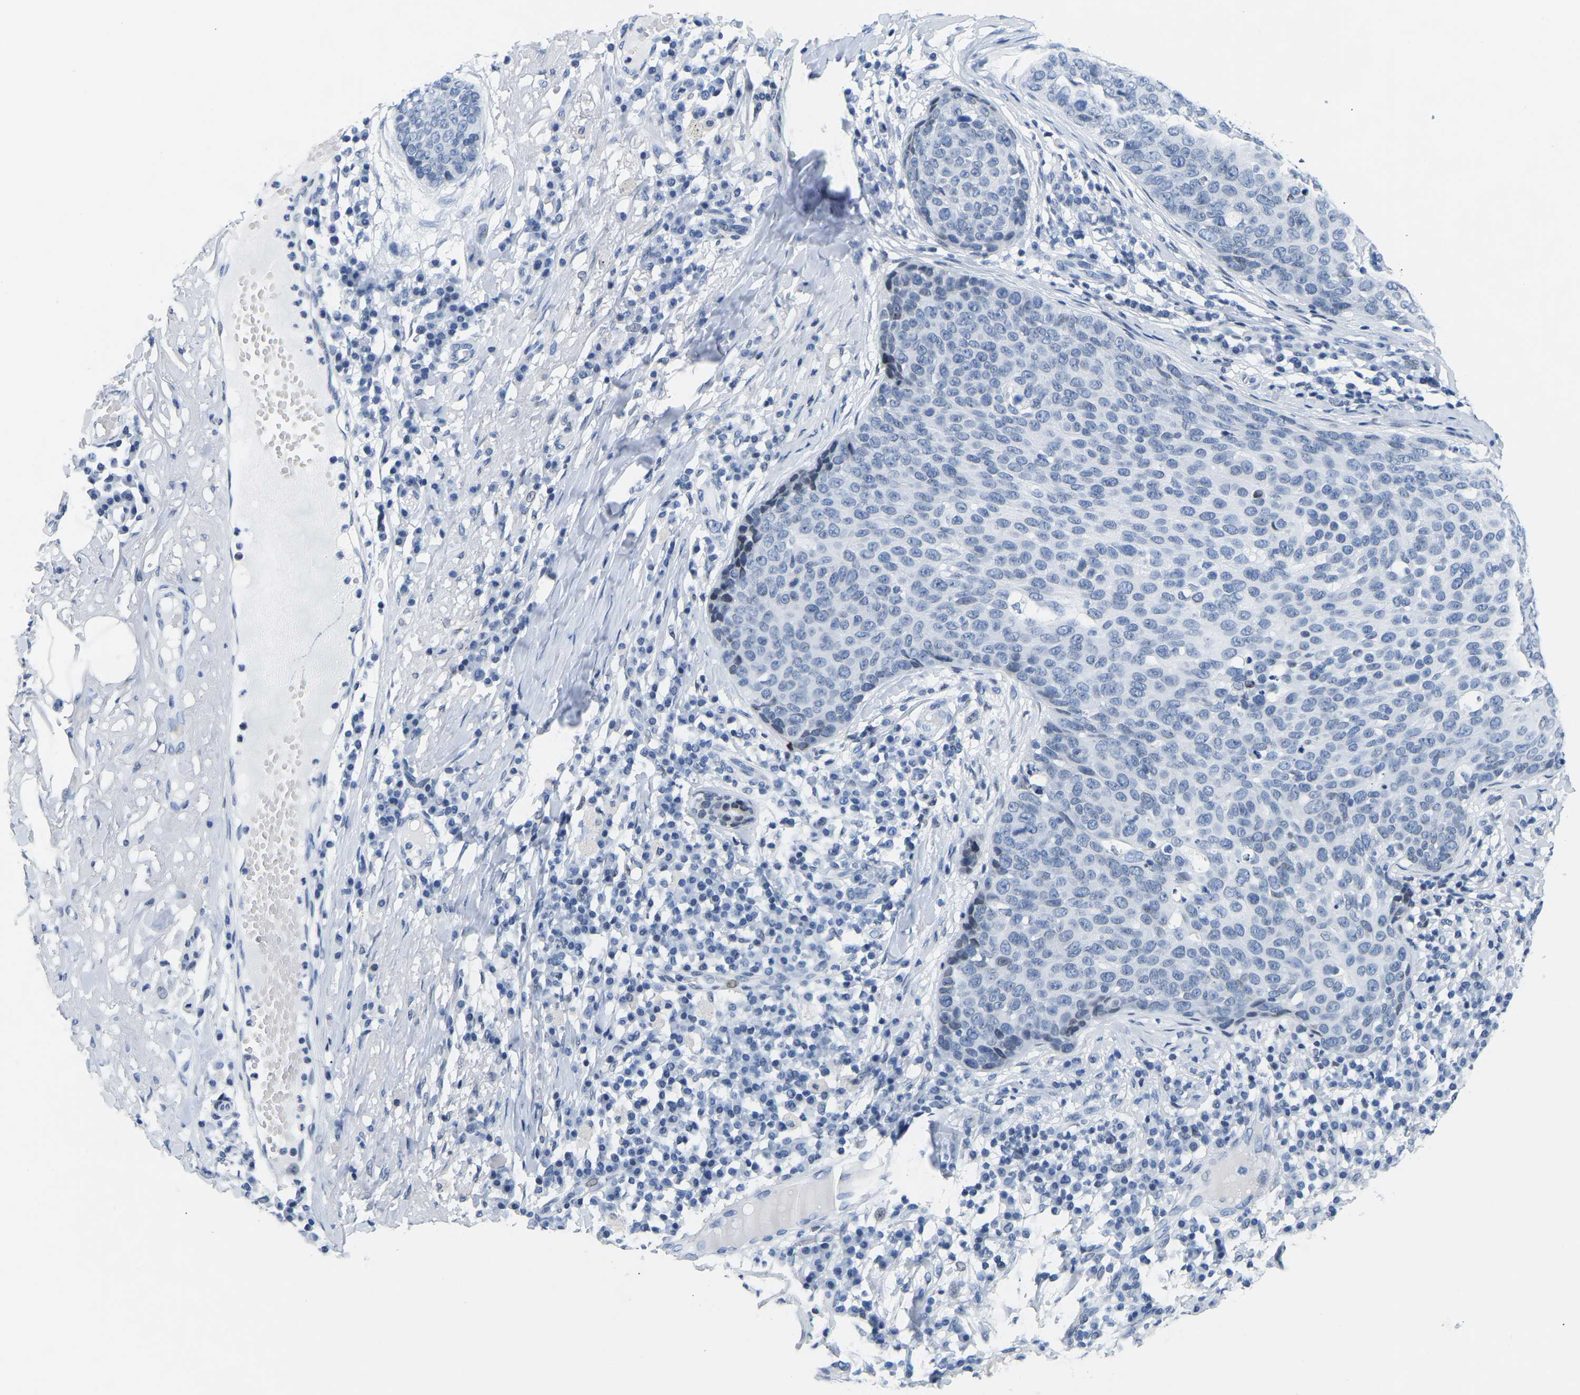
{"staining": {"intensity": "negative", "quantity": "none", "location": "none"}, "tissue": "skin cancer", "cell_type": "Tumor cells", "image_type": "cancer", "snomed": [{"axis": "morphology", "description": "Squamous cell carcinoma in situ, NOS"}, {"axis": "morphology", "description": "Squamous cell carcinoma, NOS"}, {"axis": "topography", "description": "Skin"}], "caption": "Photomicrograph shows no protein expression in tumor cells of squamous cell carcinoma (skin) tissue.", "gene": "UPK3A", "patient": {"sex": "male", "age": 93}}